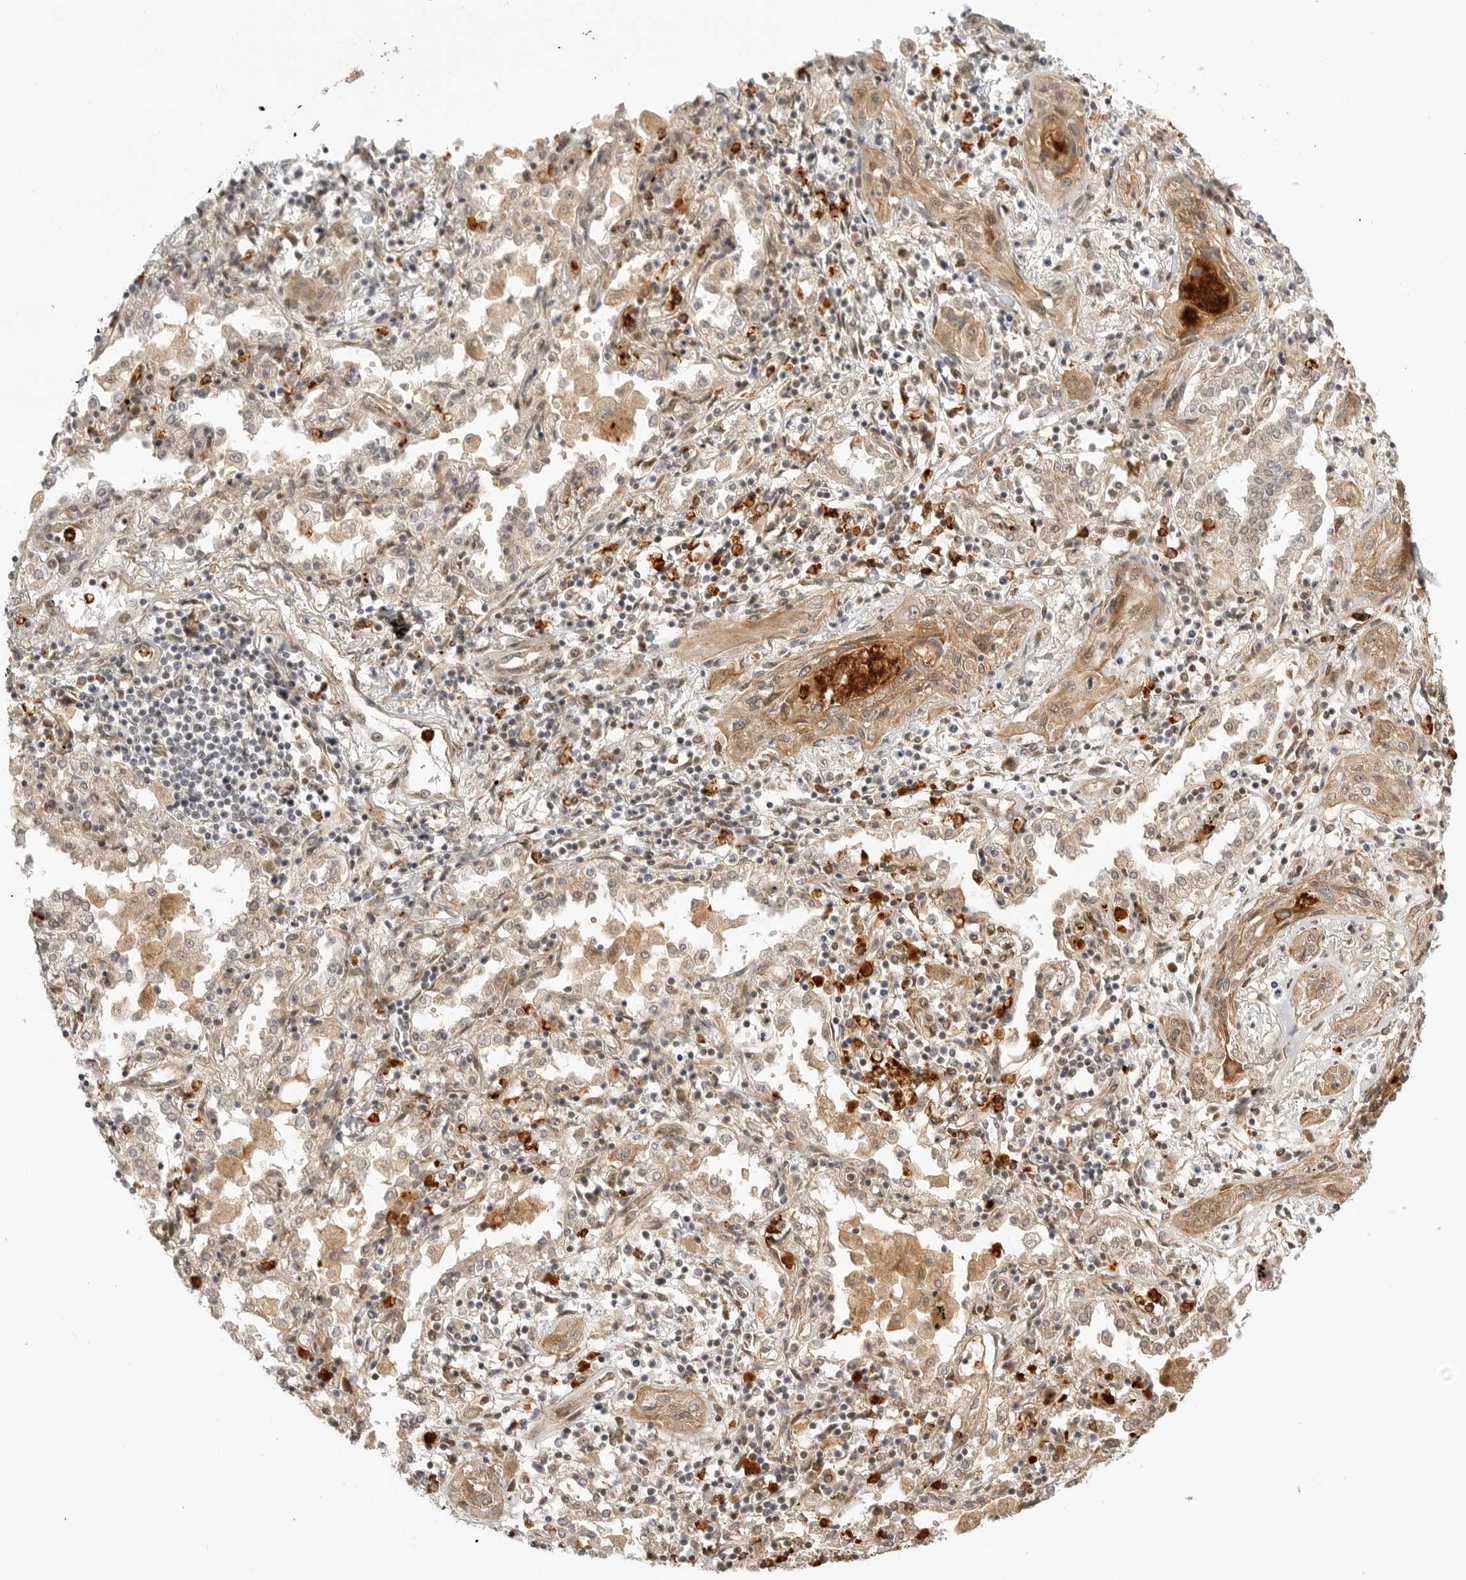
{"staining": {"intensity": "moderate", "quantity": ">75%", "location": "cytoplasmic/membranous,nuclear"}, "tissue": "lung cancer", "cell_type": "Tumor cells", "image_type": "cancer", "snomed": [{"axis": "morphology", "description": "Squamous cell carcinoma, NOS"}, {"axis": "topography", "description": "Lung"}], "caption": "IHC staining of lung cancer (squamous cell carcinoma), which shows medium levels of moderate cytoplasmic/membranous and nuclear positivity in approximately >75% of tumor cells indicating moderate cytoplasmic/membranous and nuclear protein staining. The staining was performed using DAB (brown) for protein detection and nuclei were counterstained in hematoxylin (blue).", "gene": "DSCC1", "patient": {"sex": "female", "age": 47}}